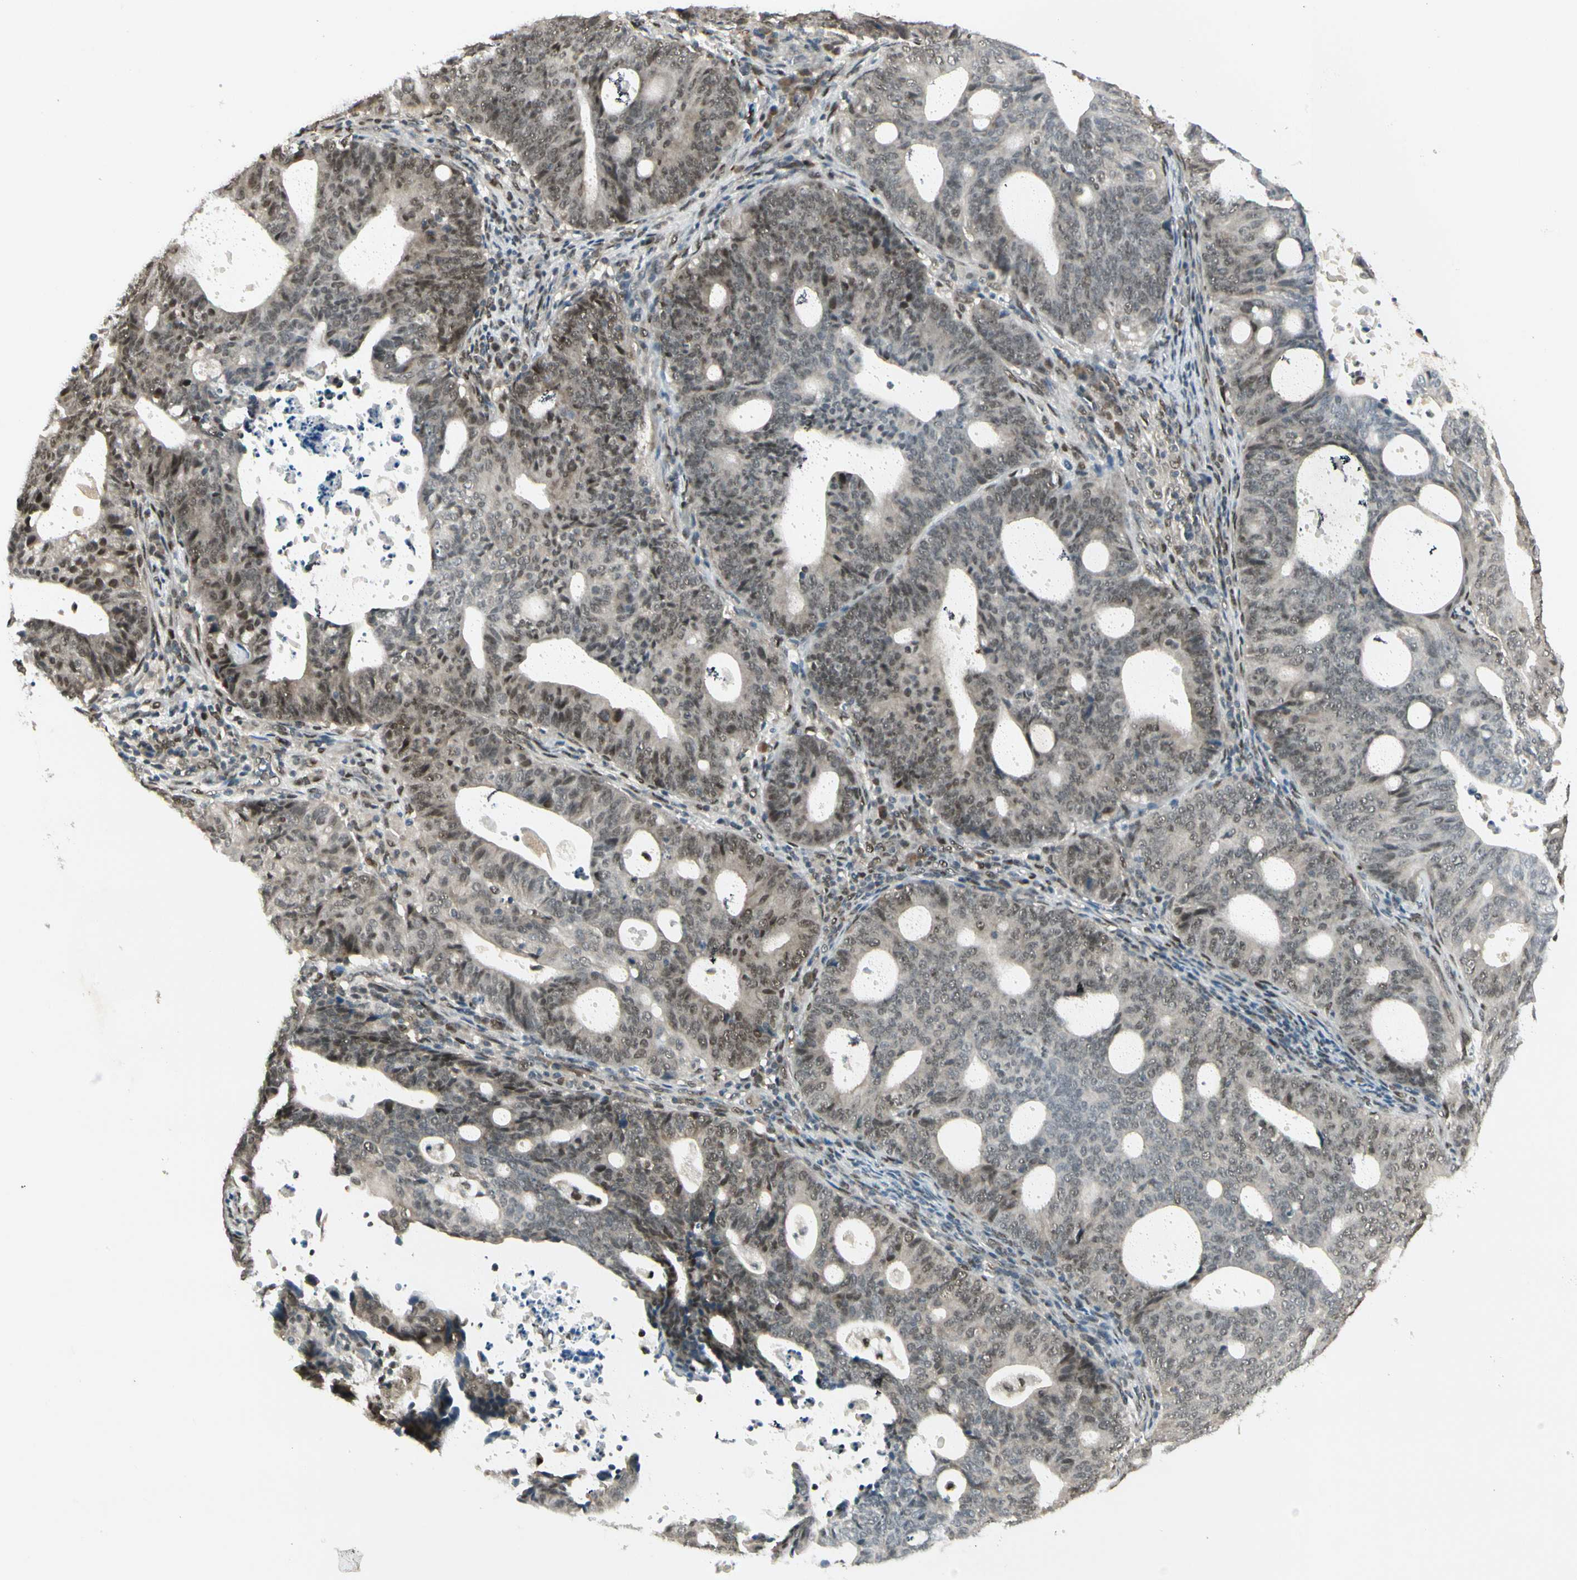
{"staining": {"intensity": "moderate", "quantity": ">75%", "location": "nuclear"}, "tissue": "endometrial cancer", "cell_type": "Tumor cells", "image_type": "cancer", "snomed": [{"axis": "morphology", "description": "Adenocarcinoma, NOS"}, {"axis": "topography", "description": "Uterus"}], "caption": "There is medium levels of moderate nuclear positivity in tumor cells of endometrial cancer, as demonstrated by immunohistochemical staining (brown color).", "gene": "GTF3A", "patient": {"sex": "female", "age": 83}}